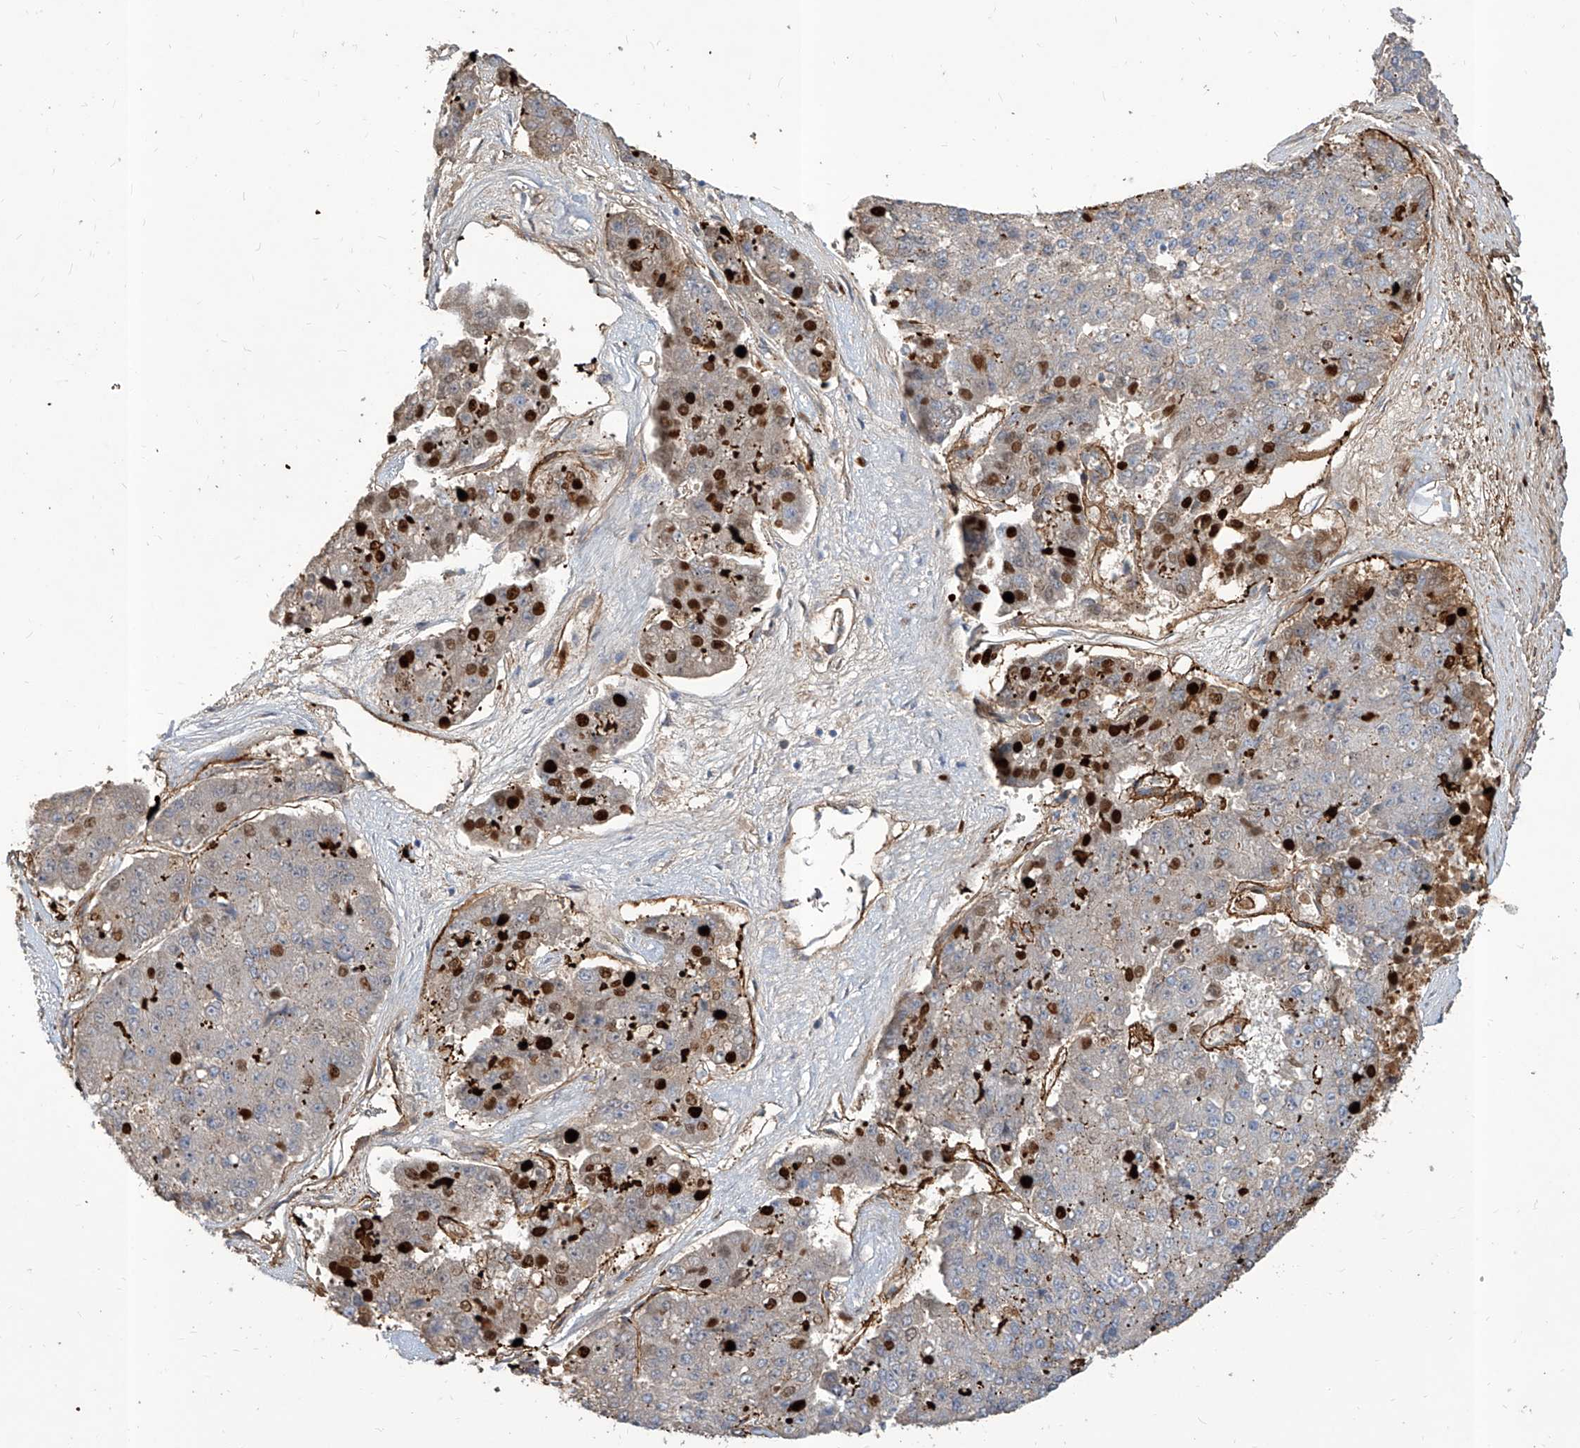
{"staining": {"intensity": "moderate", "quantity": "<25%", "location": "cytoplasmic/membranous,nuclear"}, "tissue": "pancreatic cancer", "cell_type": "Tumor cells", "image_type": "cancer", "snomed": [{"axis": "morphology", "description": "Adenocarcinoma, NOS"}, {"axis": "topography", "description": "Pancreas"}], "caption": "A photomicrograph of human pancreatic cancer (adenocarcinoma) stained for a protein exhibits moderate cytoplasmic/membranous and nuclear brown staining in tumor cells.", "gene": "FAM83B", "patient": {"sex": "male", "age": 50}}